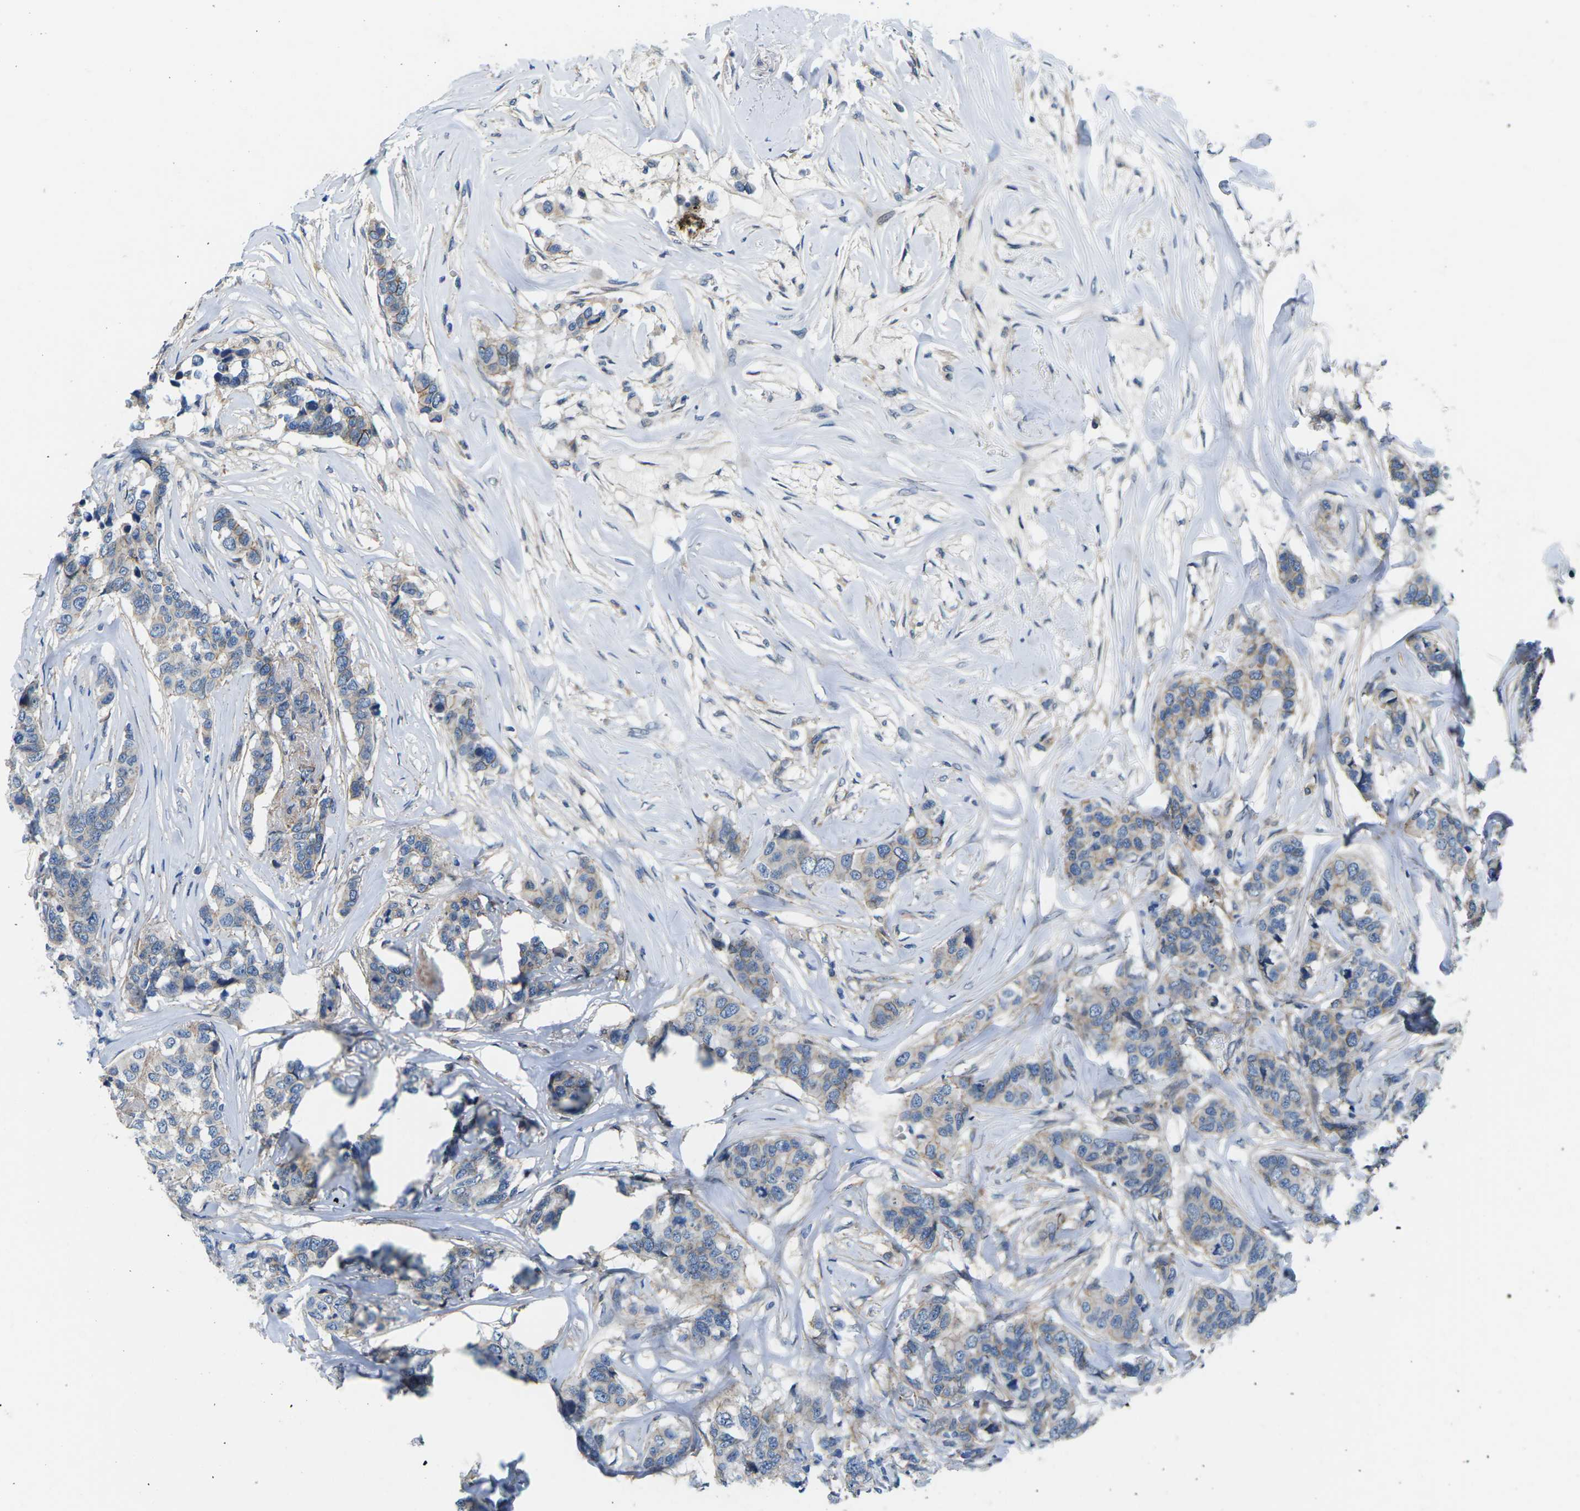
{"staining": {"intensity": "weak", "quantity": ">75%", "location": "cytoplasmic/membranous"}, "tissue": "breast cancer", "cell_type": "Tumor cells", "image_type": "cancer", "snomed": [{"axis": "morphology", "description": "Lobular carcinoma"}, {"axis": "topography", "description": "Breast"}], "caption": "A brown stain shows weak cytoplasmic/membranous positivity of a protein in human breast cancer (lobular carcinoma) tumor cells. (Stains: DAB (3,3'-diaminobenzidine) in brown, nuclei in blue, Microscopy: brightfield microscopy at high magnification).", "gene": "CTNND1", "patient": {"sex": "female", "age": 59}}